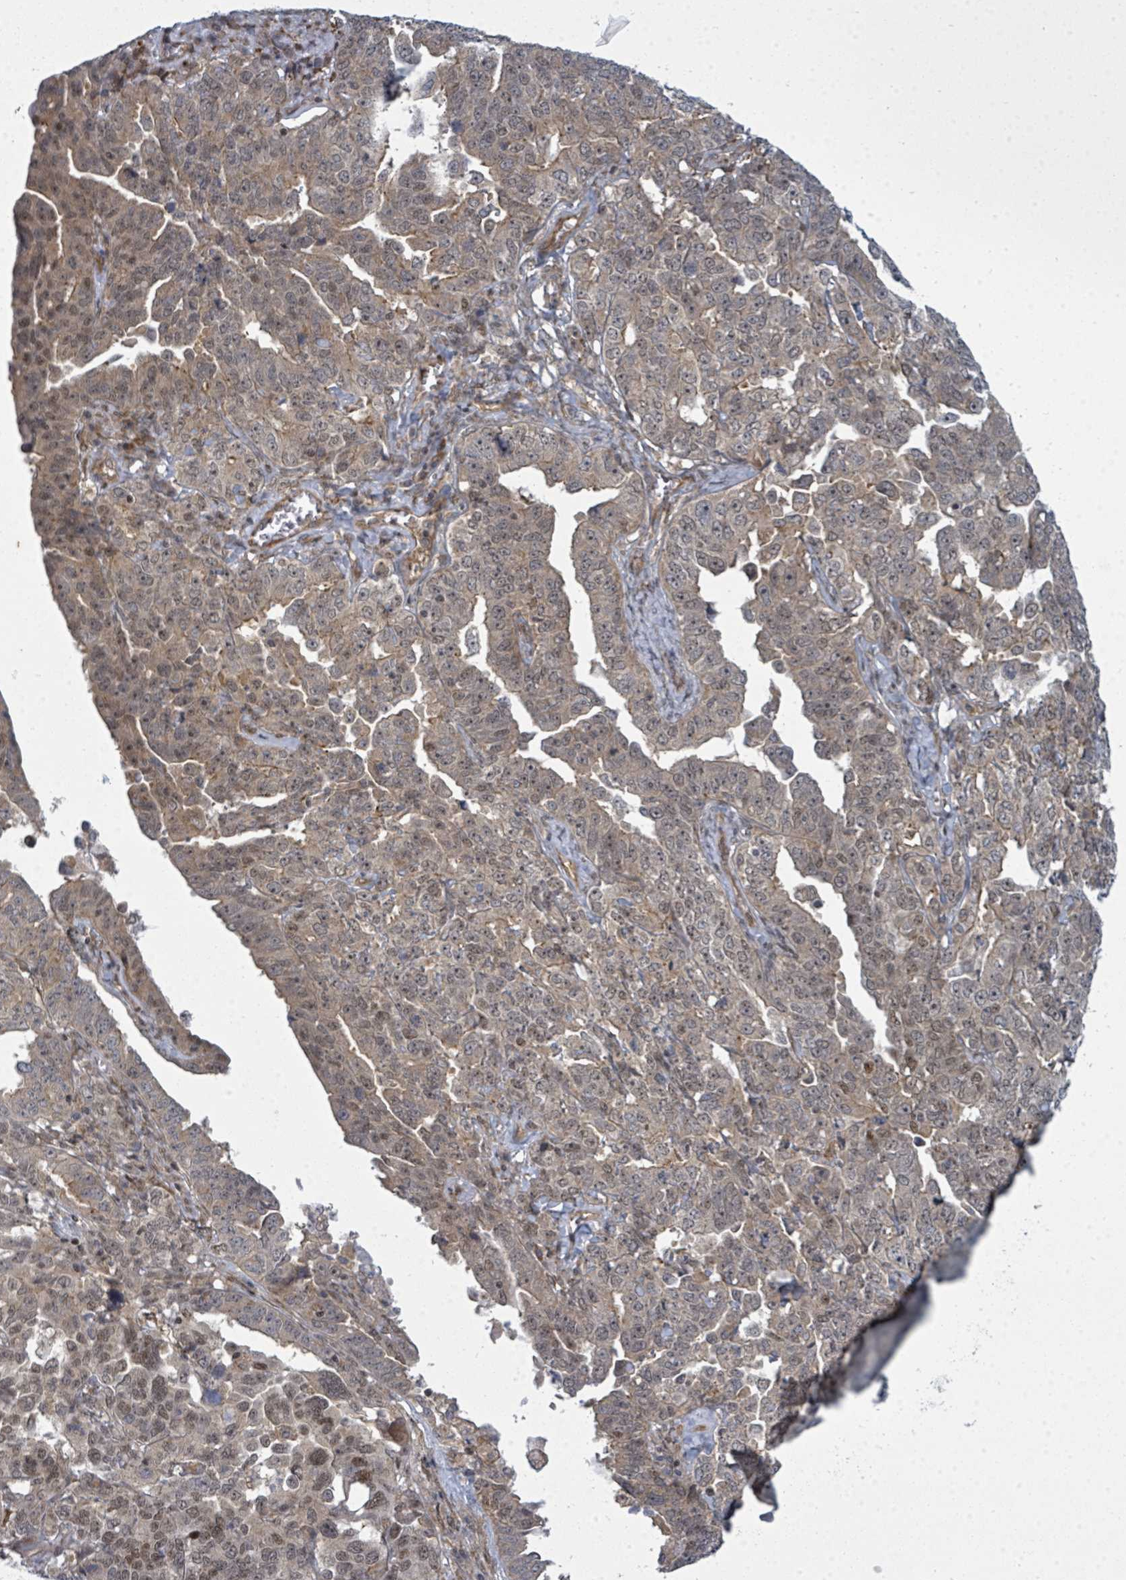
{"staining": {"intensity": "moderate", "quantity": ">75%", "location": "nuclear"}, "tissue": "ovarian cancer", "cell_type": "Tumor cells", "image_type": "cancer", "snomed": [{"axis": "morphology", "description": "Carcinoma, endometroid"}, {"axis": "topography", "description": "Ovary"}], "caption": "A brown stain labels moderate nuclear expression of a protein in ovarian cancer tumor cells. The staining is performed using DAB brown chromogen to label protein expression. The nuclei are counter-stained blue using hematoxylin.", "gene": "PSMG2", "patient": {"sex": "female", "age": 62}}